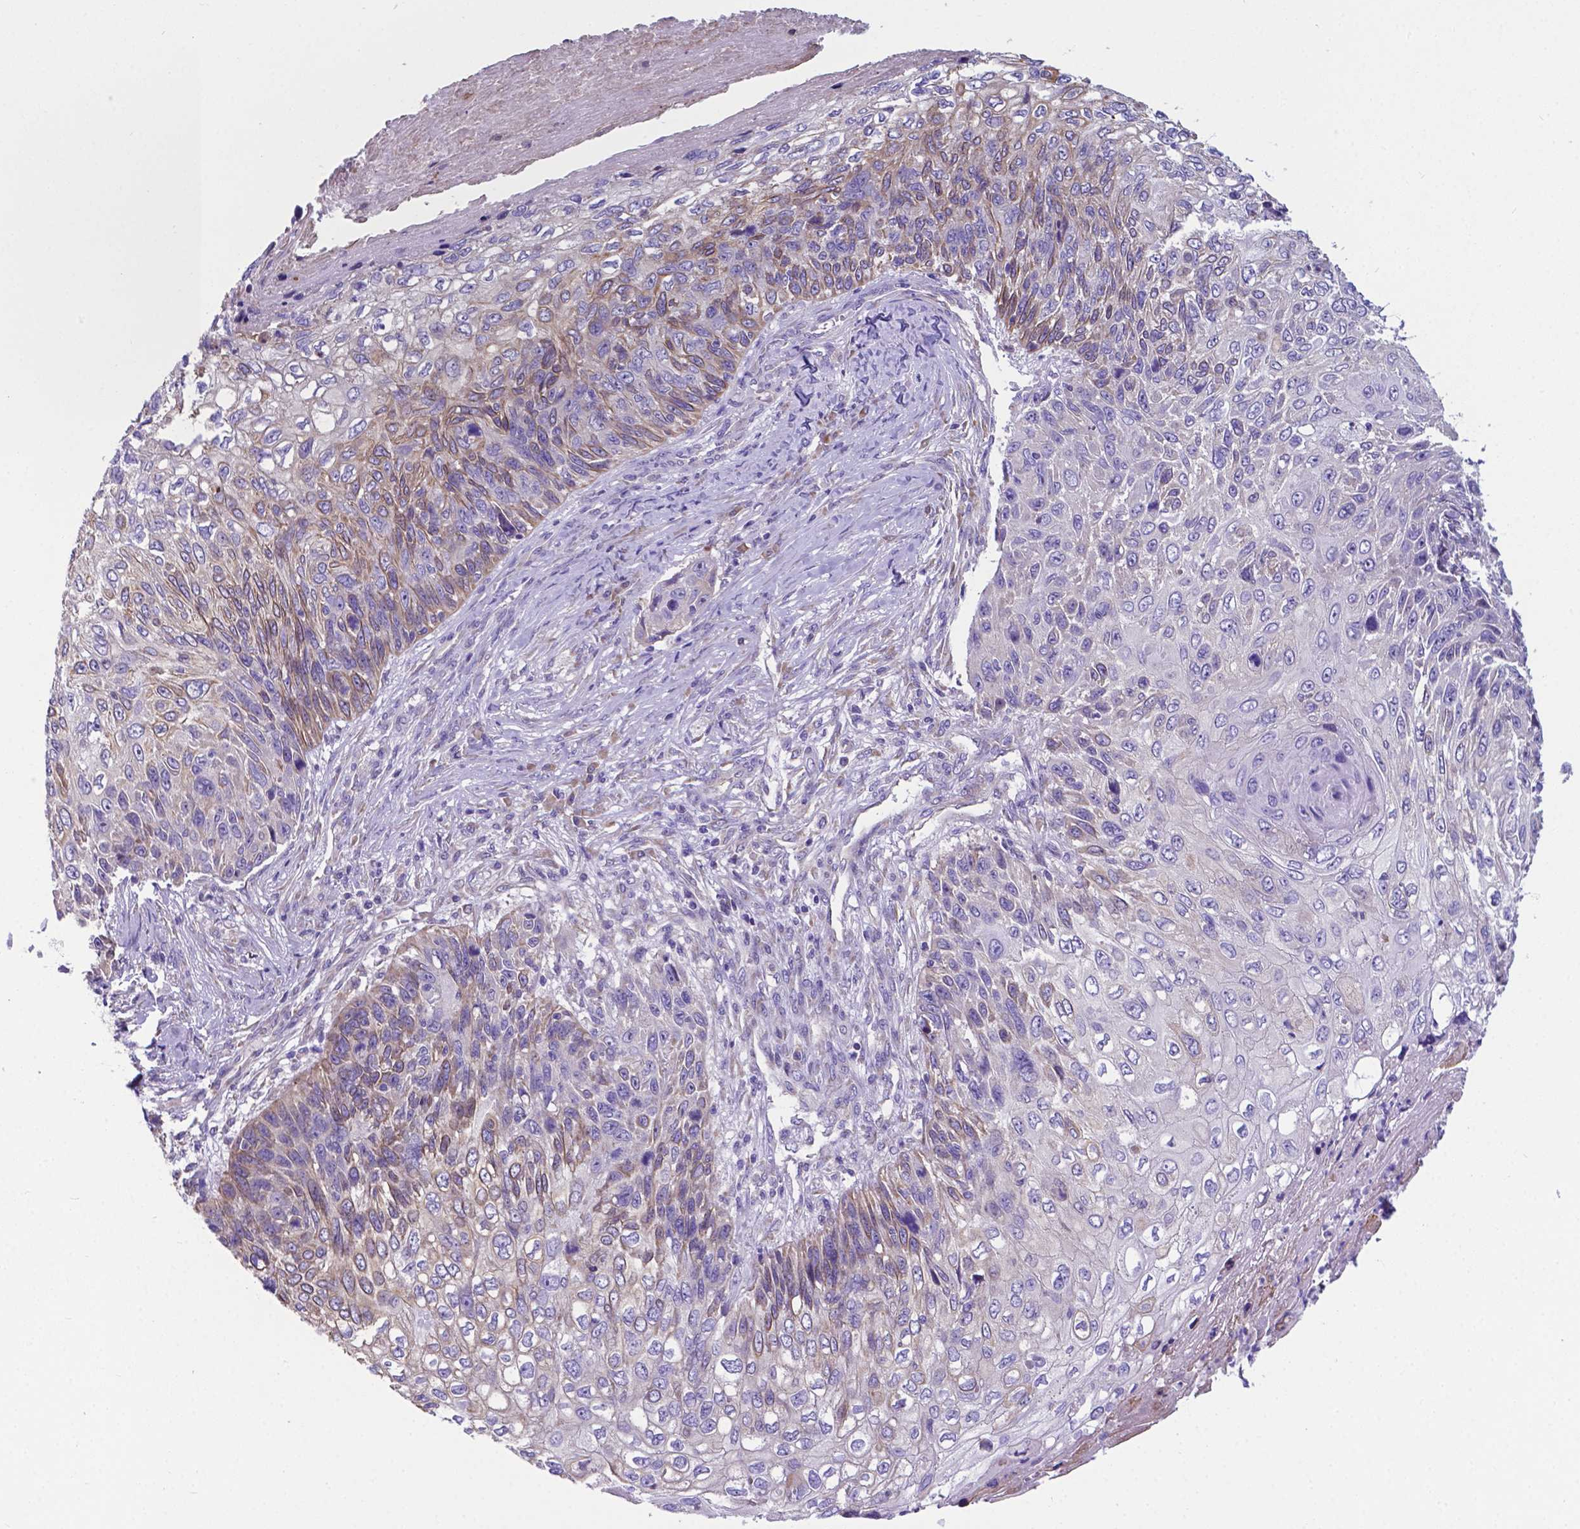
{"staining": {"intensity": "moderate", "quantity": "25%-75%", "location": "cytoplasmic/membranous"}, "tissue": "skin cancer", "cell_type": "Tumor cells", "image_type": "cancer", "snomed": [{"axis": "morphology", "description": "Squamous cell carcinoma, NOS"}, {"axis": "topography", "description": "Skin"}], "caption": "Skin cancer (squamous cell carcinoma) was stained to show a protein in brown. There is medium levels of moderate cytoplasmic/membranous expression in approximately 25%-75% of tumor cells. (Stains: DAB in brown, nuclei in blue, Microscopy: brightfield microscopy at high magnification).", "gene": "RPL6", "patient": {"sex": "male", "age": 92}}